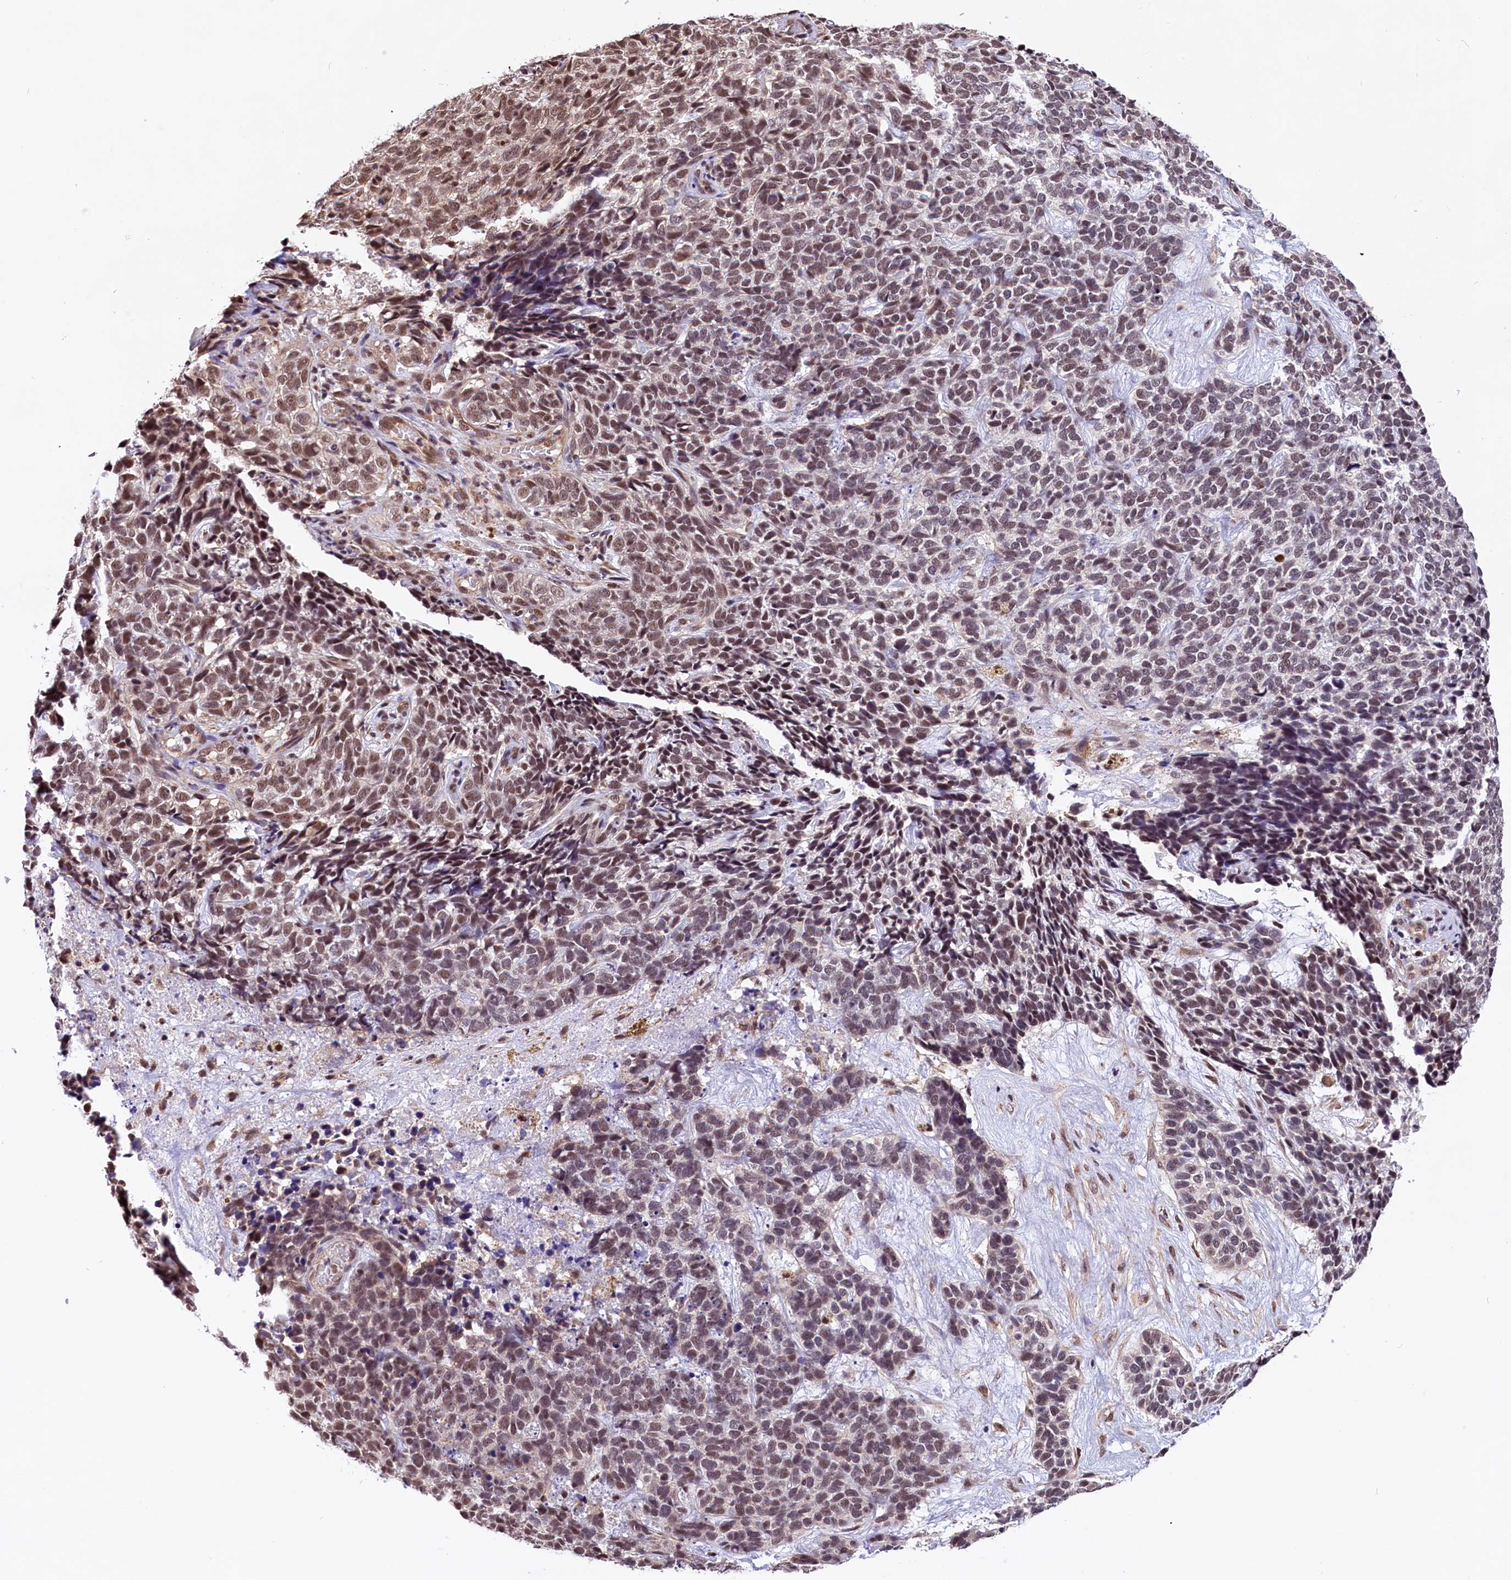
{"staining": {"intensity": "moderate", "quantity": ">75%", "location": "nuclear"}, "tissue": "skin cancer", "cell_type": "Tumor cells", "image_type": "cancer", "snomed": [{"axis": "morphology", "description": "Basal cell carcinoma"}, {"axis": "topography", "description": "Skin"}], "caption": "DAB immunohistochemical staining of skin basal cell carcinoma shows moderate nuclear protein expression in approximately >75% of tumor cells.", "gene": "ZC3H4", "patient": {"sex": "female", "age": 84}}